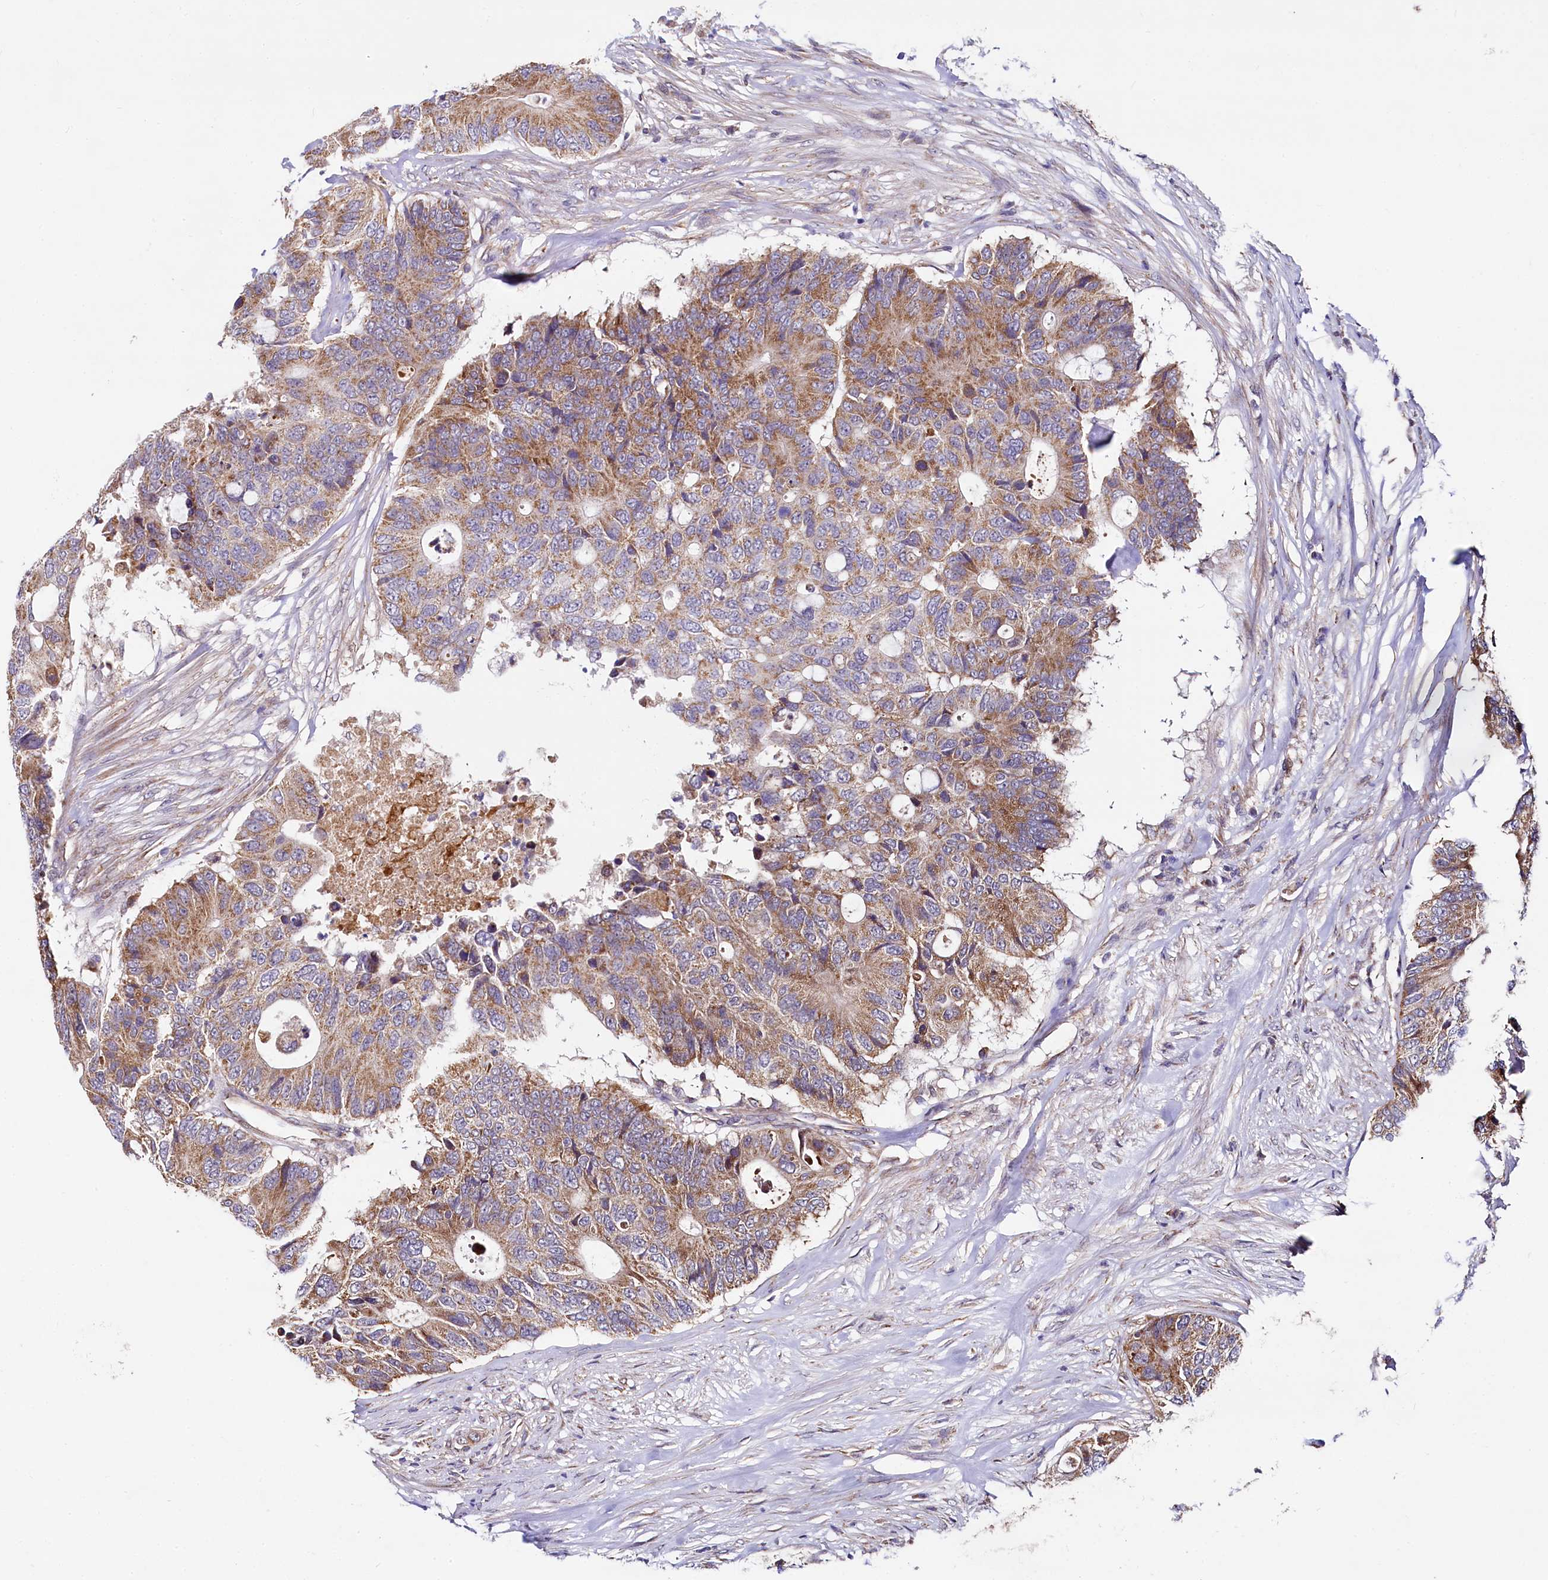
{"staining": {"intensity": "moderate", "quantity": ">75%", "location": "cytoplasmic/membranous"}, "tissue": "colorectal cancer", "cell_type": "Tumor cells", "image_type": "cancer", "snomed": [{"axis": "morphology", "description": "Adenocarcinoma, NOS"}, {"axis": "topography", "description": "Colon"}], "caption": "The micrograph shows staining of colorectal adenocarcinoma, revealing moderate cytoplasmic/membranous protein expression (brown color) within tumor cells.", "gene": "SPRYD3", "patient": {"sex": "male", "age": 71}}